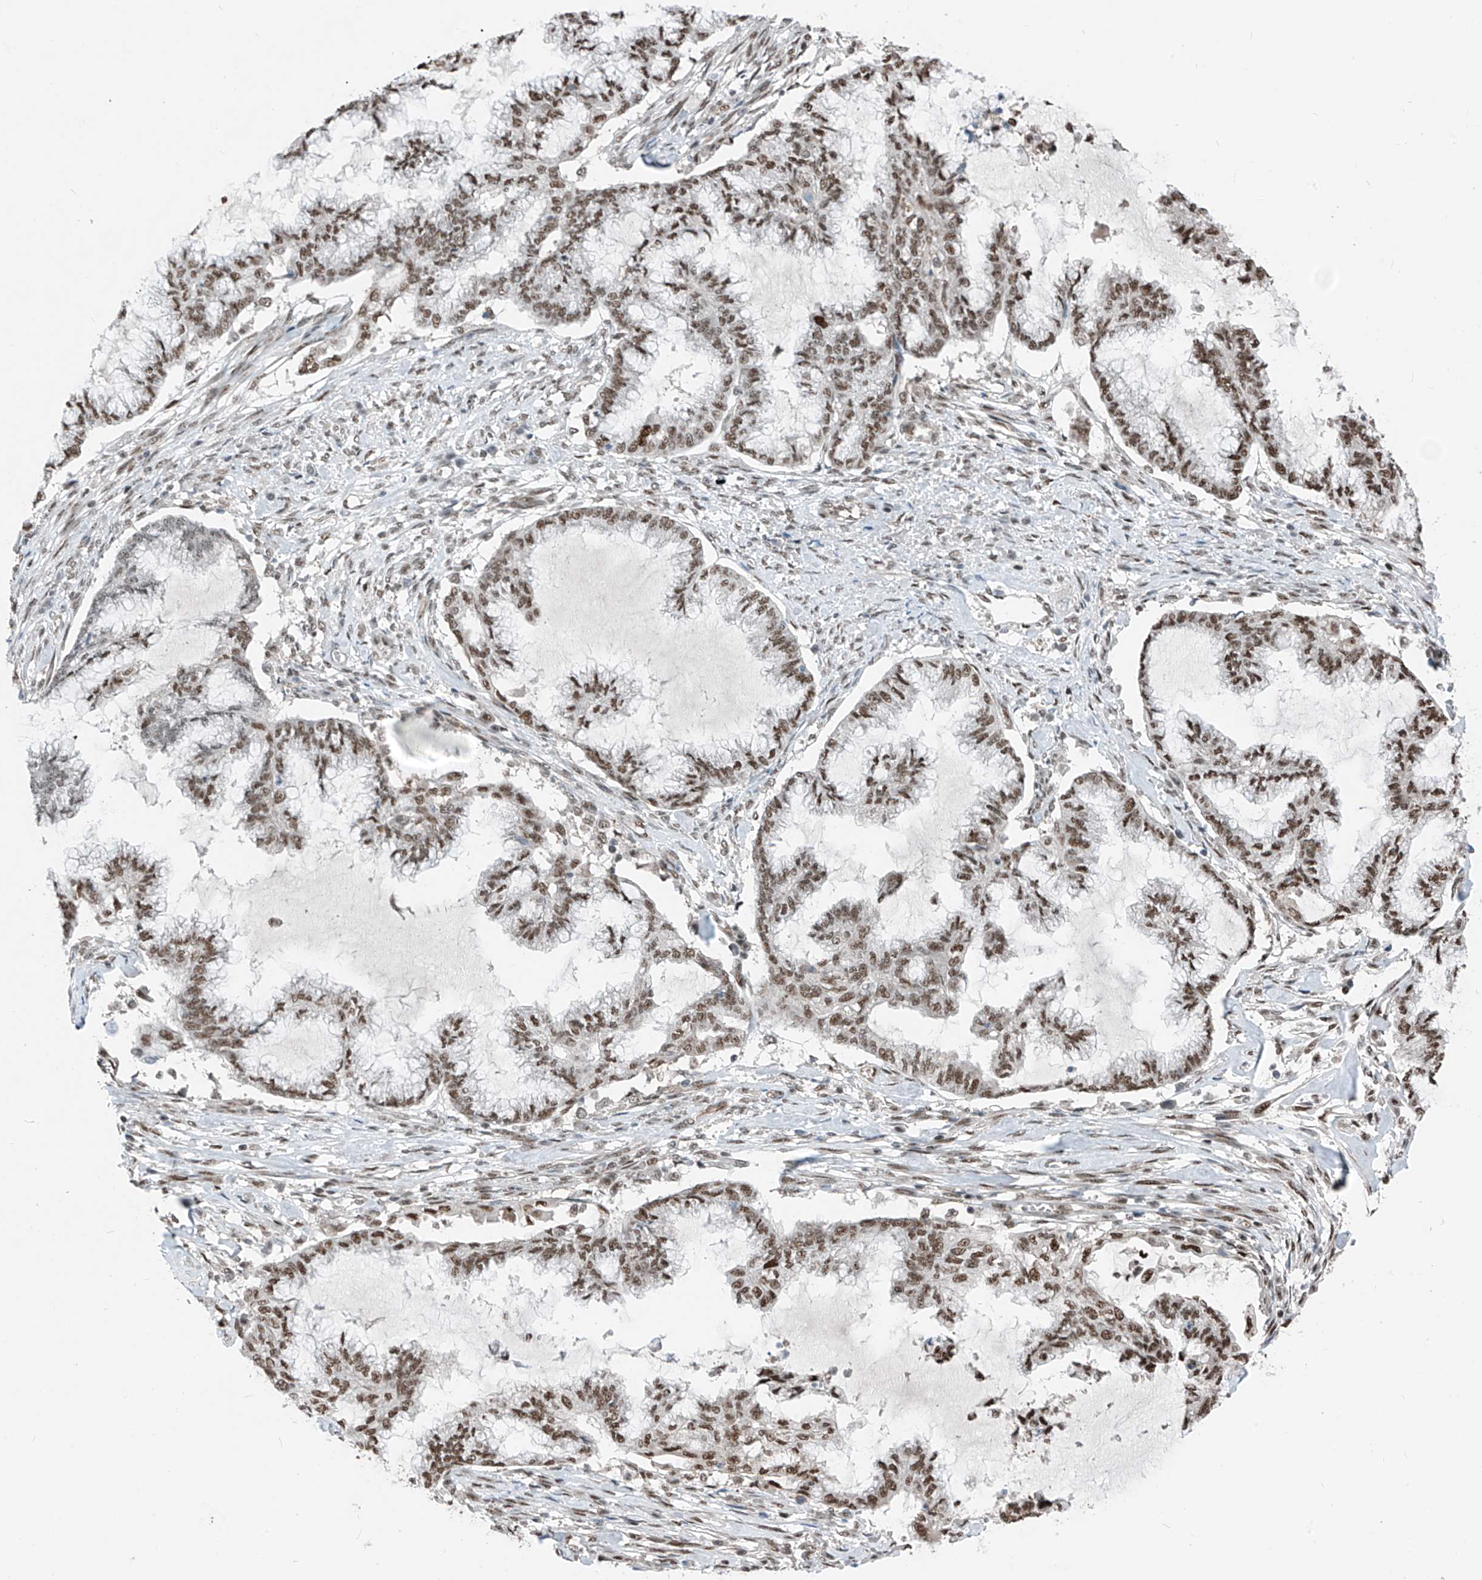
{"staining": {"intensity": "moderate", "quantity": ">75%", "location": "nuclear"}, "tissue": "endometrial cancer", "cell_type": "Tumor cells", "image_type": "cancer", "snomed": [{"axis": "morphology", "description": "Adenocarcinoma, NOS"}, {"axis": "topography", "description": "Endometrium"}], "caption": "This image demonstrates IHC staining of endometrial cancer, with medium moderate nuclear expression in about >75% of tumor cells.", "gene": "RBP7", "patient": {"sex": "female", "age": 86}}